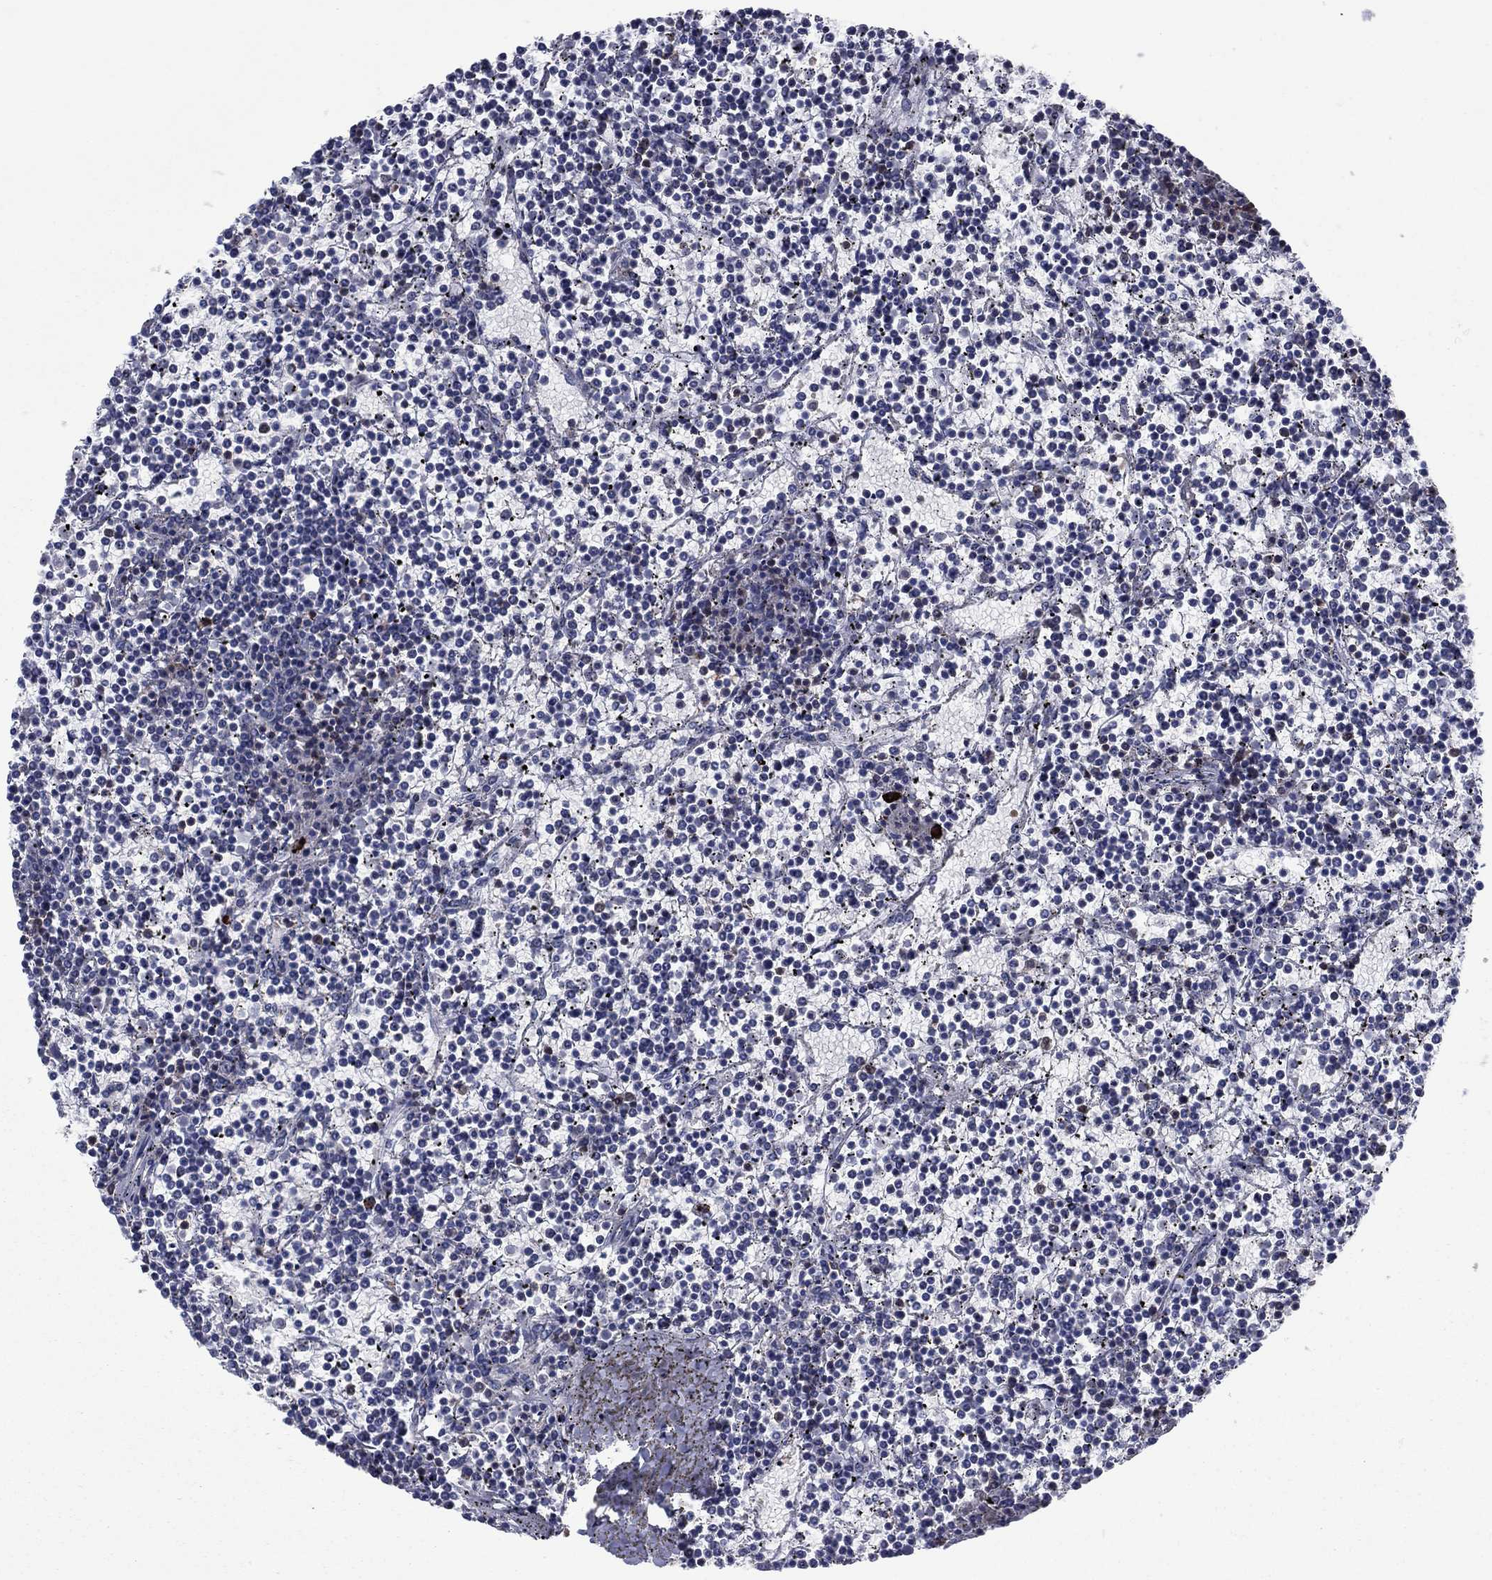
{"staining": {"intensity": "negative", "quantity": "none", "location": "none"}, "tissue": "lymphoma", "cell_type": "Tumor cells", "image_type": "cancer", "snomed": [{"axis": "morphology", "description": "Malignant lymphoma, non-Hodgkin's type, Low grade"}, {"axis": "topography", "description": "Spleen"}], "caption": "Immunohistochemical staining of lymphoma displays no significant staining in tumor cells. Nuclei are stained in blue.", "gene": "PVR", "patient": {"sex": "female", "age": 19}}